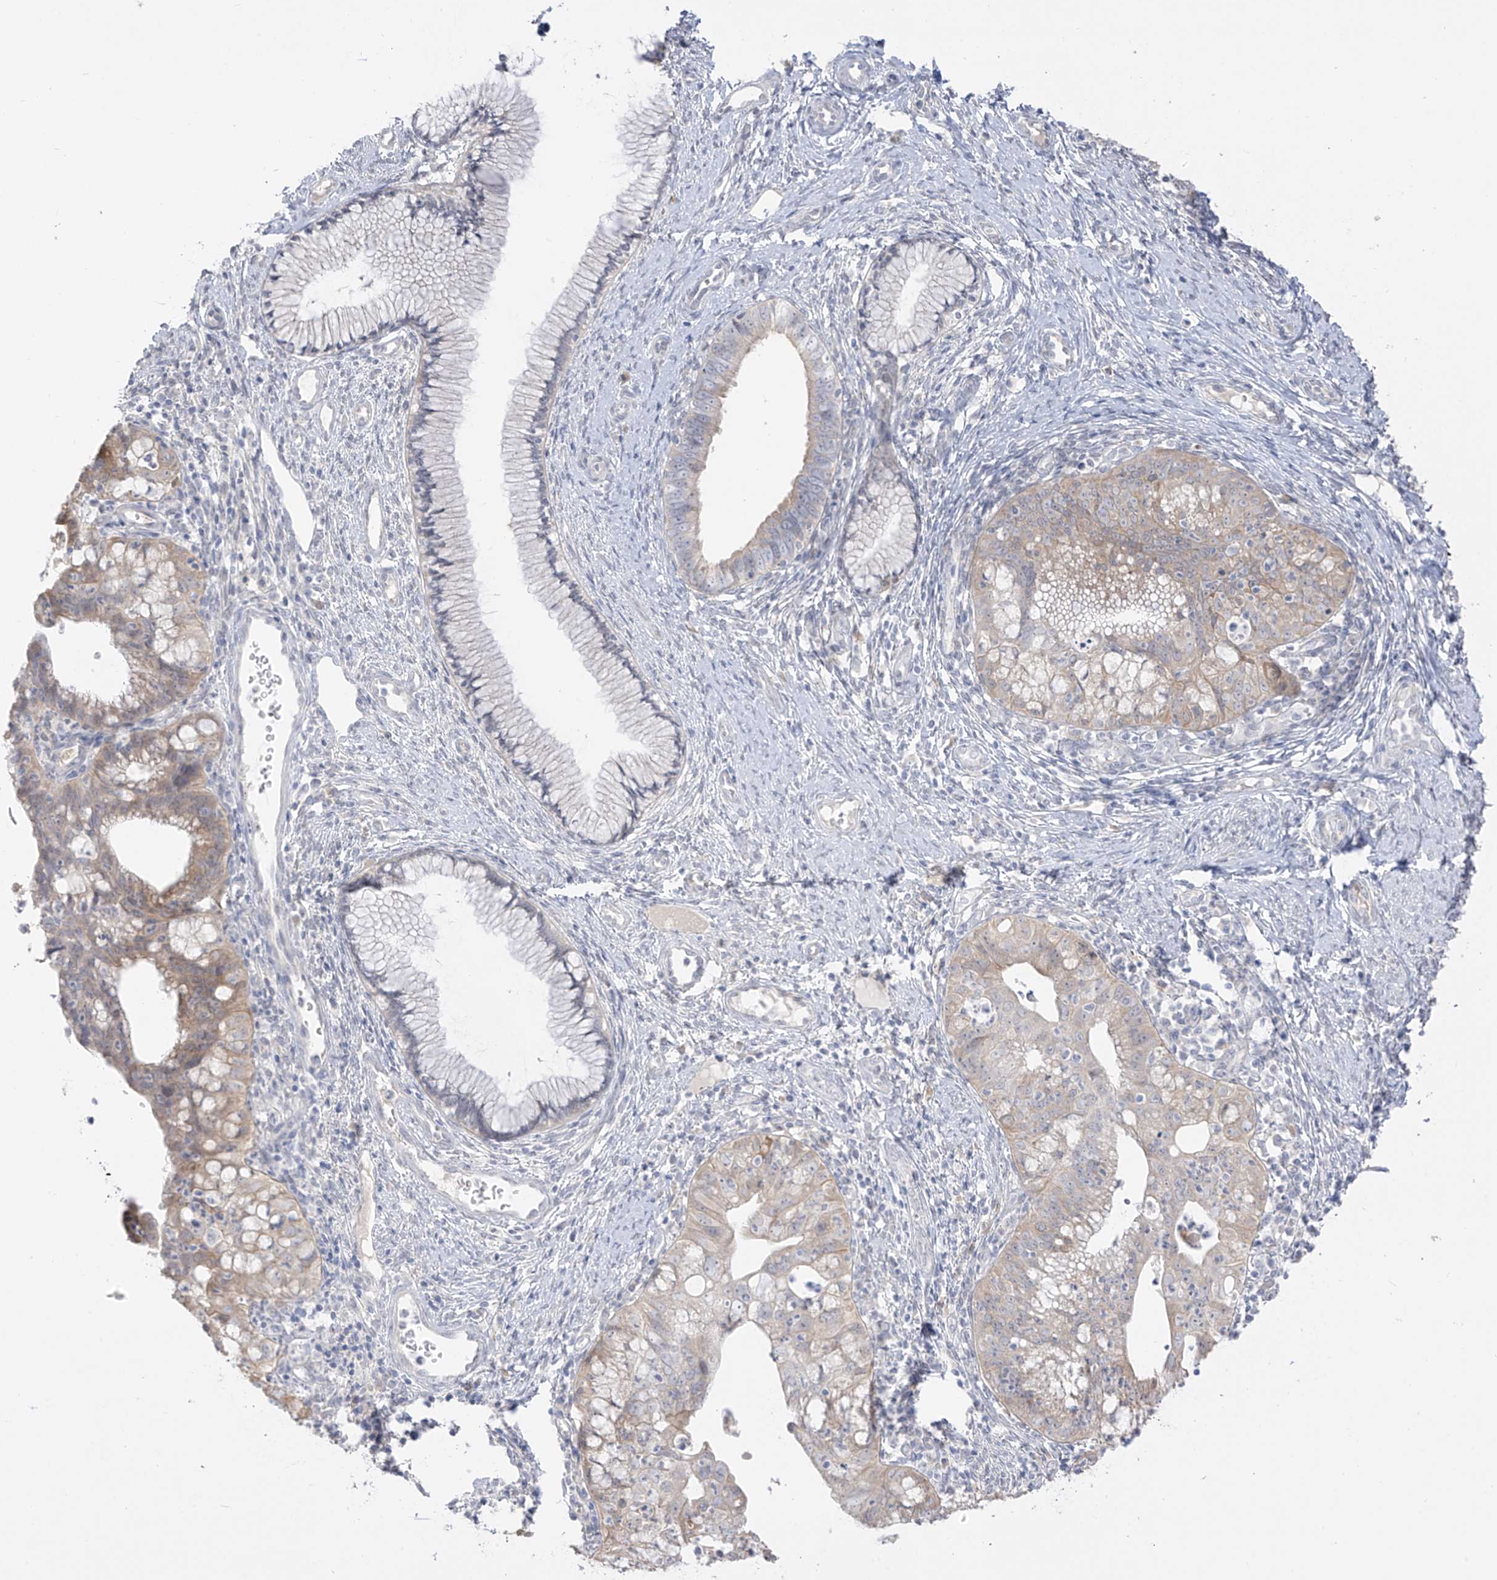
{"staining": {"intensity": "weak", "quantity": ">75%", "location": "cytoplasmic/membranous"}, "tissue": "cervical cancer", "cell_type": "Tumor cells", "image_type": "cancer", "snomed": [{"axis": "morphology", "description": "Adenocarcinoma, NOS"}, {"axis": "topography", "description": "Cervix"}], "caption": "Human adenocarcinoma (cervical) stained with a brown dye demonstrates weak cytoplasmic/membranous positive staining in approximately >75% of tumor cells.", "gene": "DCDC2", "patient": {"sex": "female", "age": 36}}